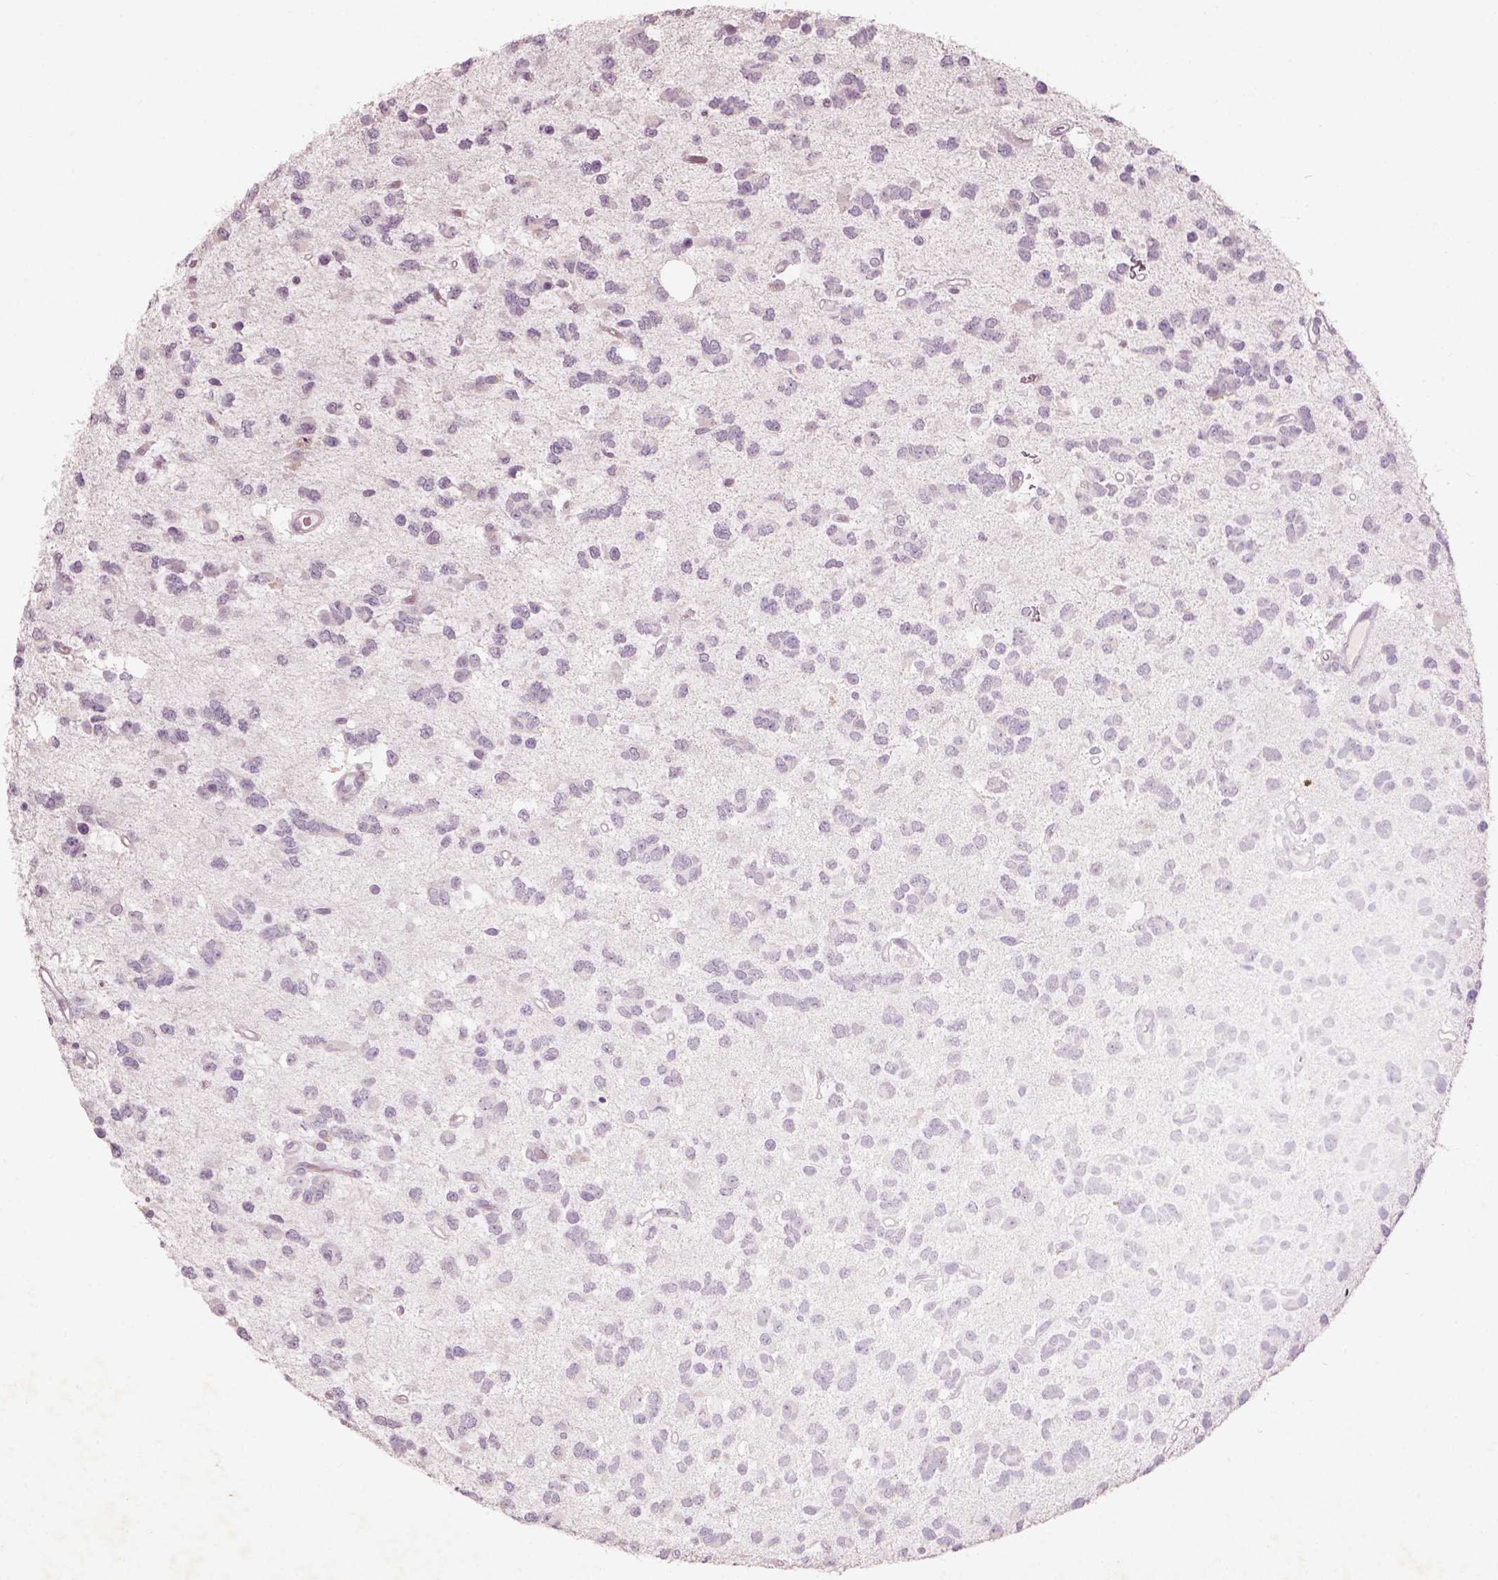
{"staining": {"intensity": "negative", "quantity": "none", "location": "none"}, "tissue": "glioma", "cell_type": "Tumor cells", "image_type": "cancer", "snomed": [{"axis": "morphology", "description": "Glioma, malignant, Low grade"}, {"axis": "topography", "description": "Brain"}], "caption": "Immunohistochemical staining of human glioma shows no significant expression in tumor cells.", "gene": "PENK", "patient": {"sex": "female", "age": 45}}